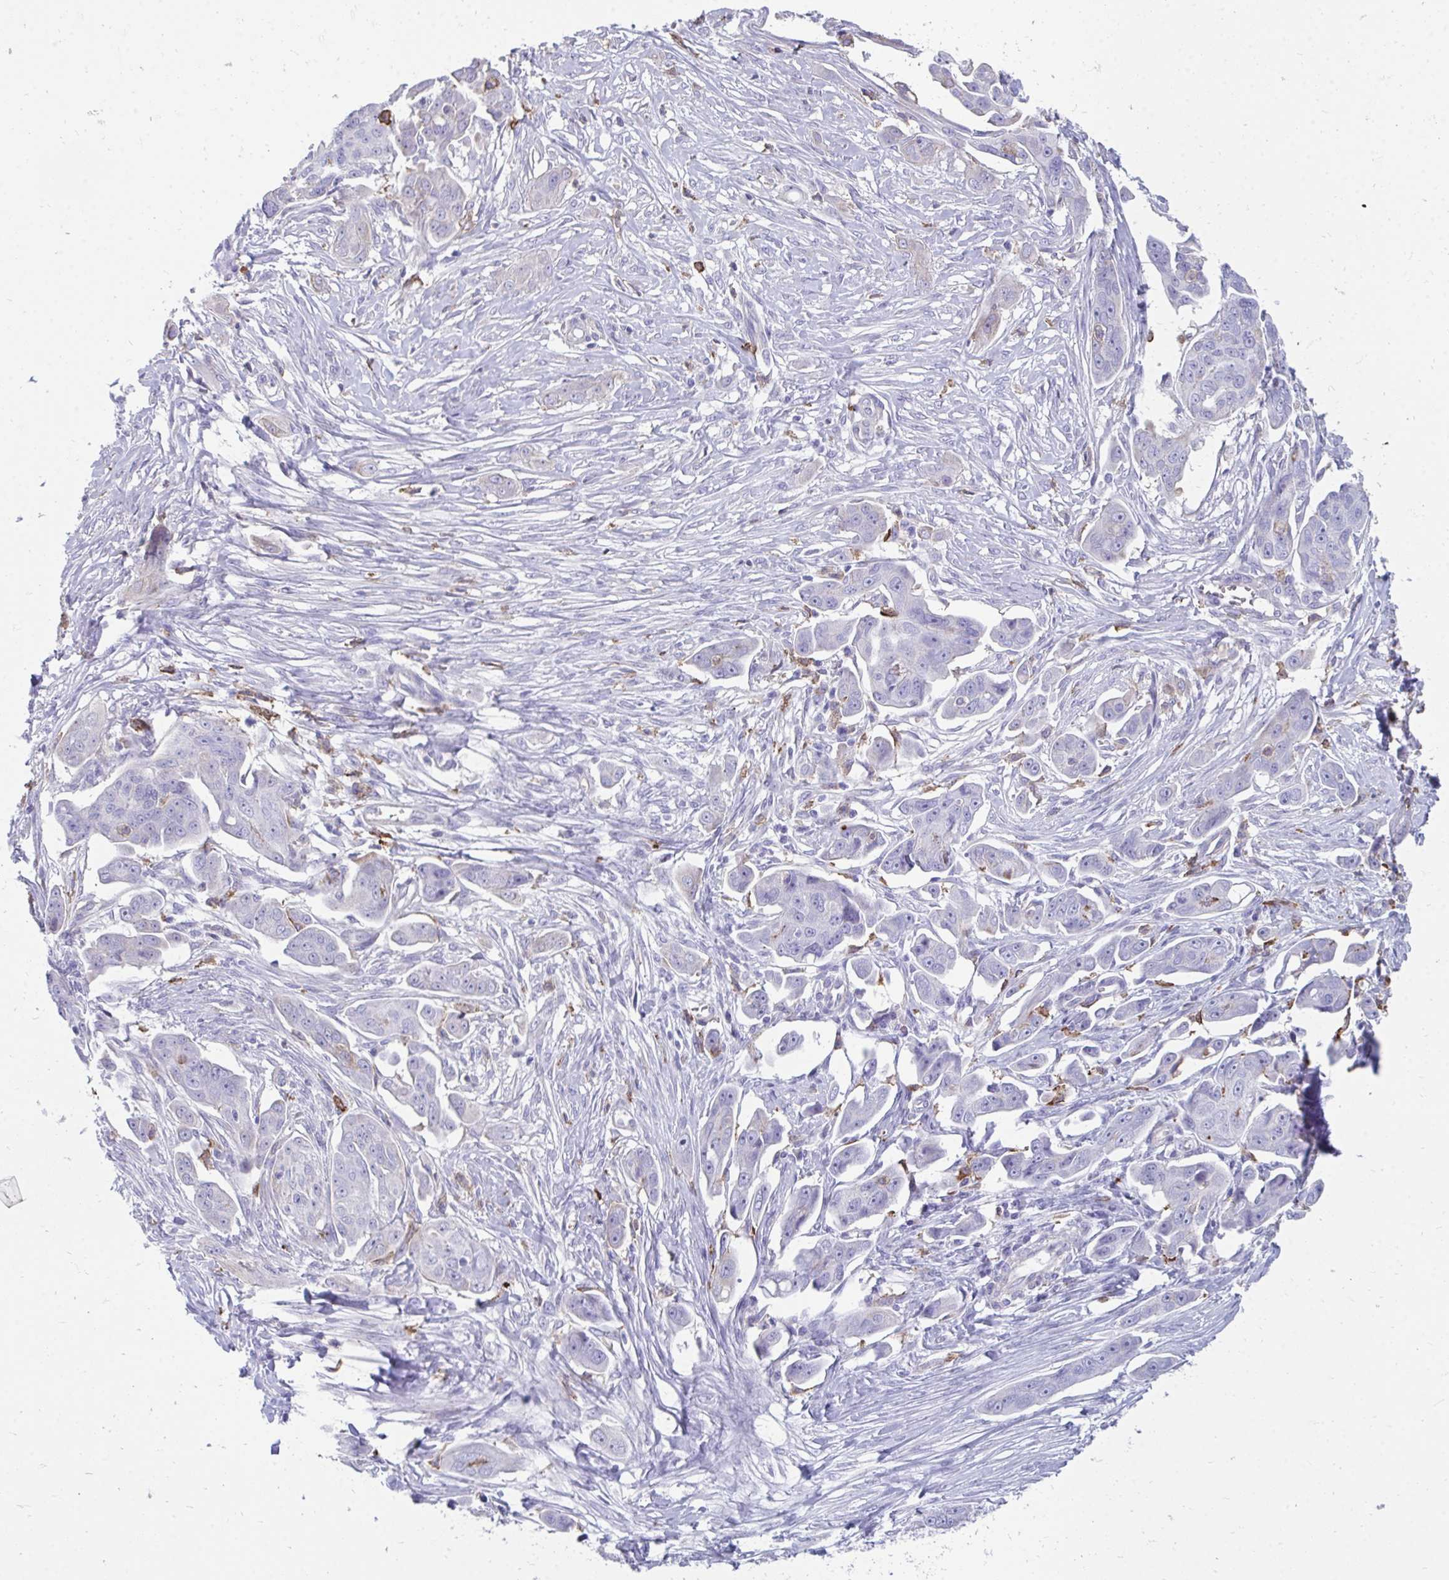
{"staining": {"intensity": "negative", "quantity": "none", "location": "none"}, "tissue": "ovarian cancer", "cell_type": "Tumor cells", "image_type": "cancer", "snomed": [{"axis": "morphology", "description": "Carcinoma, endometroid"}, {"axis": "topography", "description": "Ovary"}], "caption": "DAB immunohistochemical staining of ovarian endometroid carcinoma shows no significant expression in tumor cells.", "gene": "CD163", "patient": {"sex": "female", "age": 70}}